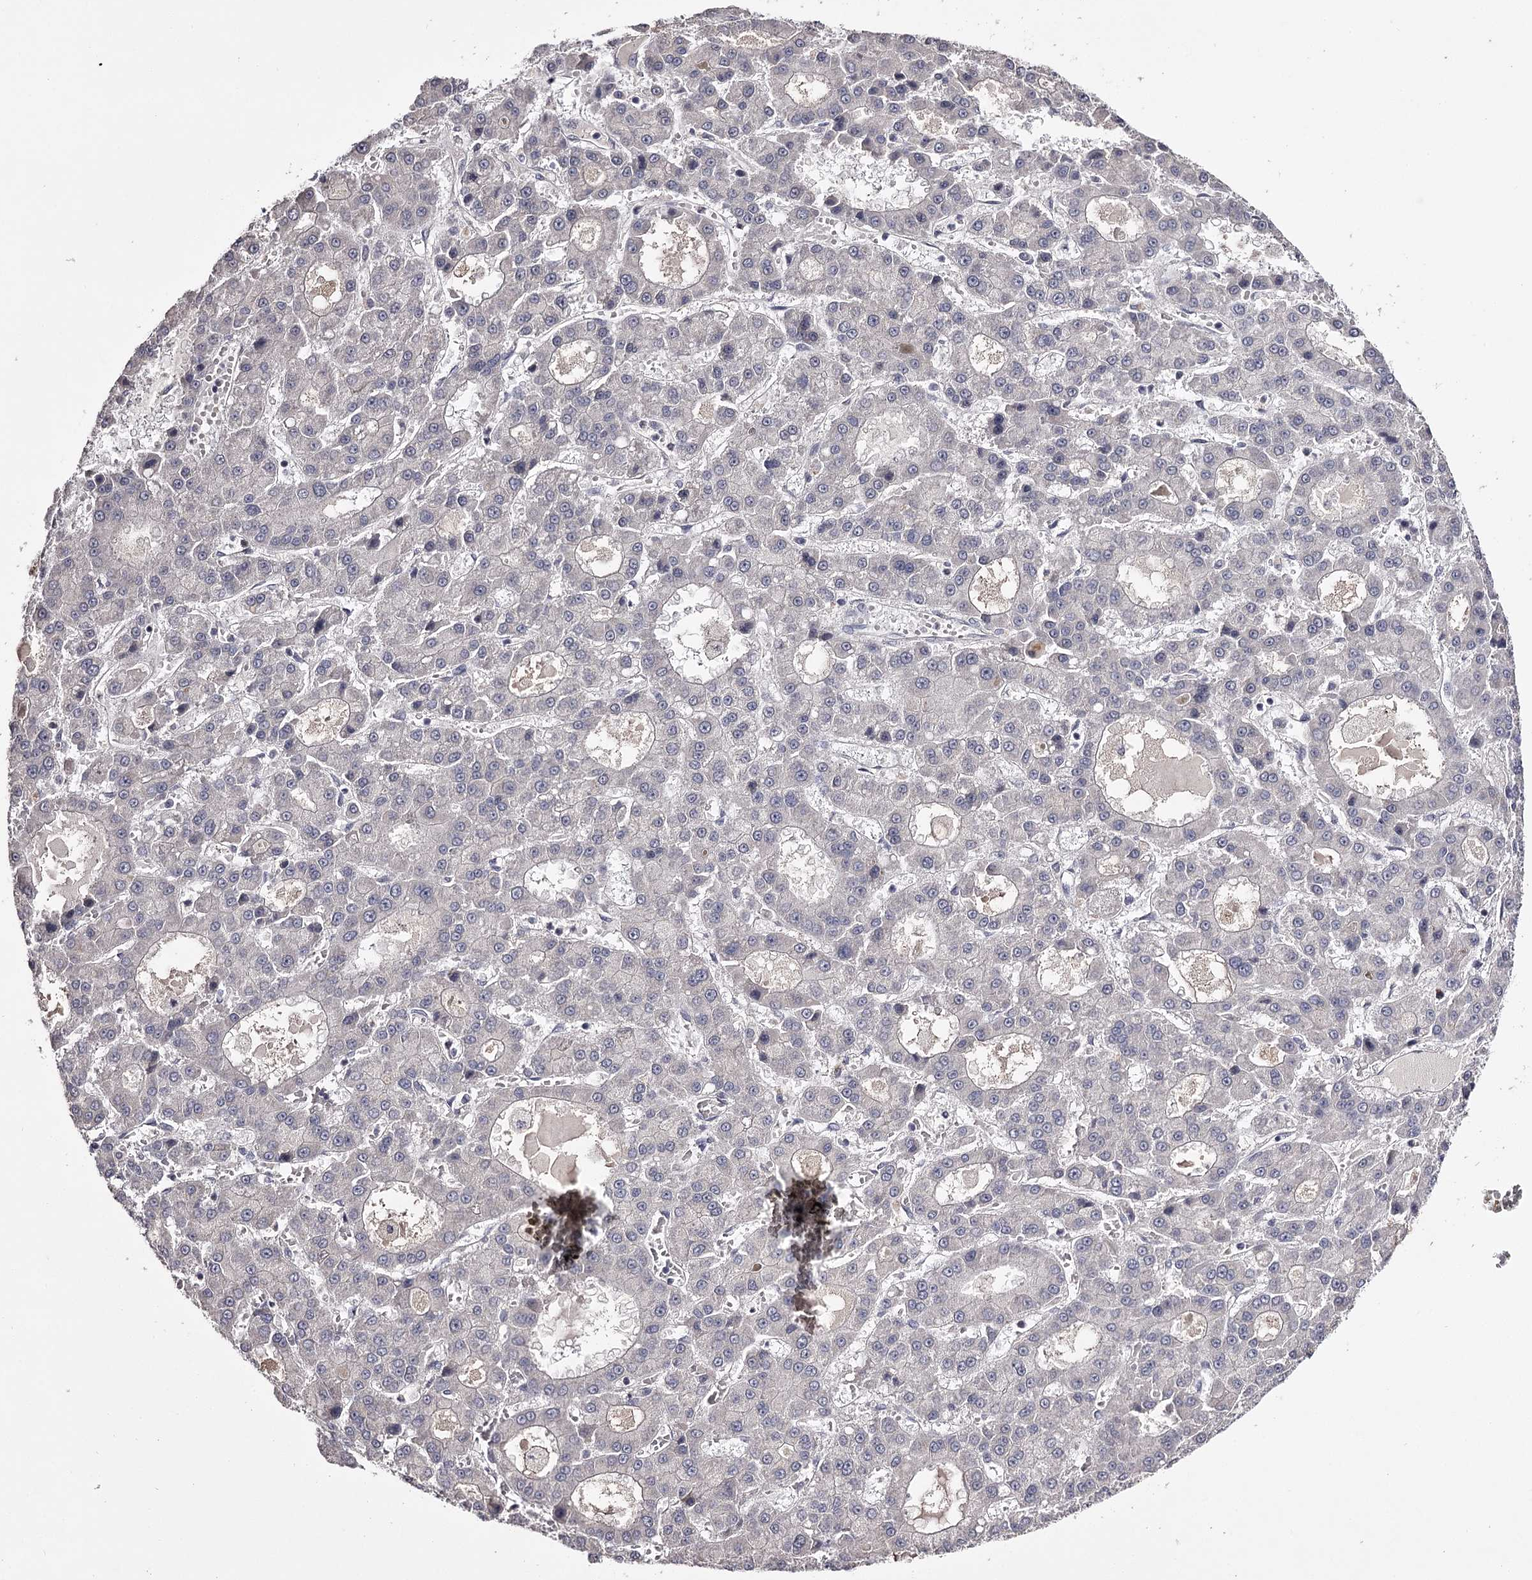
{"staining": {"intensity": "negative", "quantity": "none", "location": "none"}, "tissue": "liver cancer", "cell_type": "Tumor cells", "image_type": "cancer", "snomed": [{"axis": "morphology", "description": "Carcinoma, Hepatocellular, NOS"}, {"axis": "topography", "description": "Liver"}], "caption": "Immunohistochemistry photomicrograph of liver hepatocellular carcinoma stained for a protein (brown), which exhibits no staining in tumor cells.", "gene": "PRM2", "patient": {"sex": "male", "age": 70}}